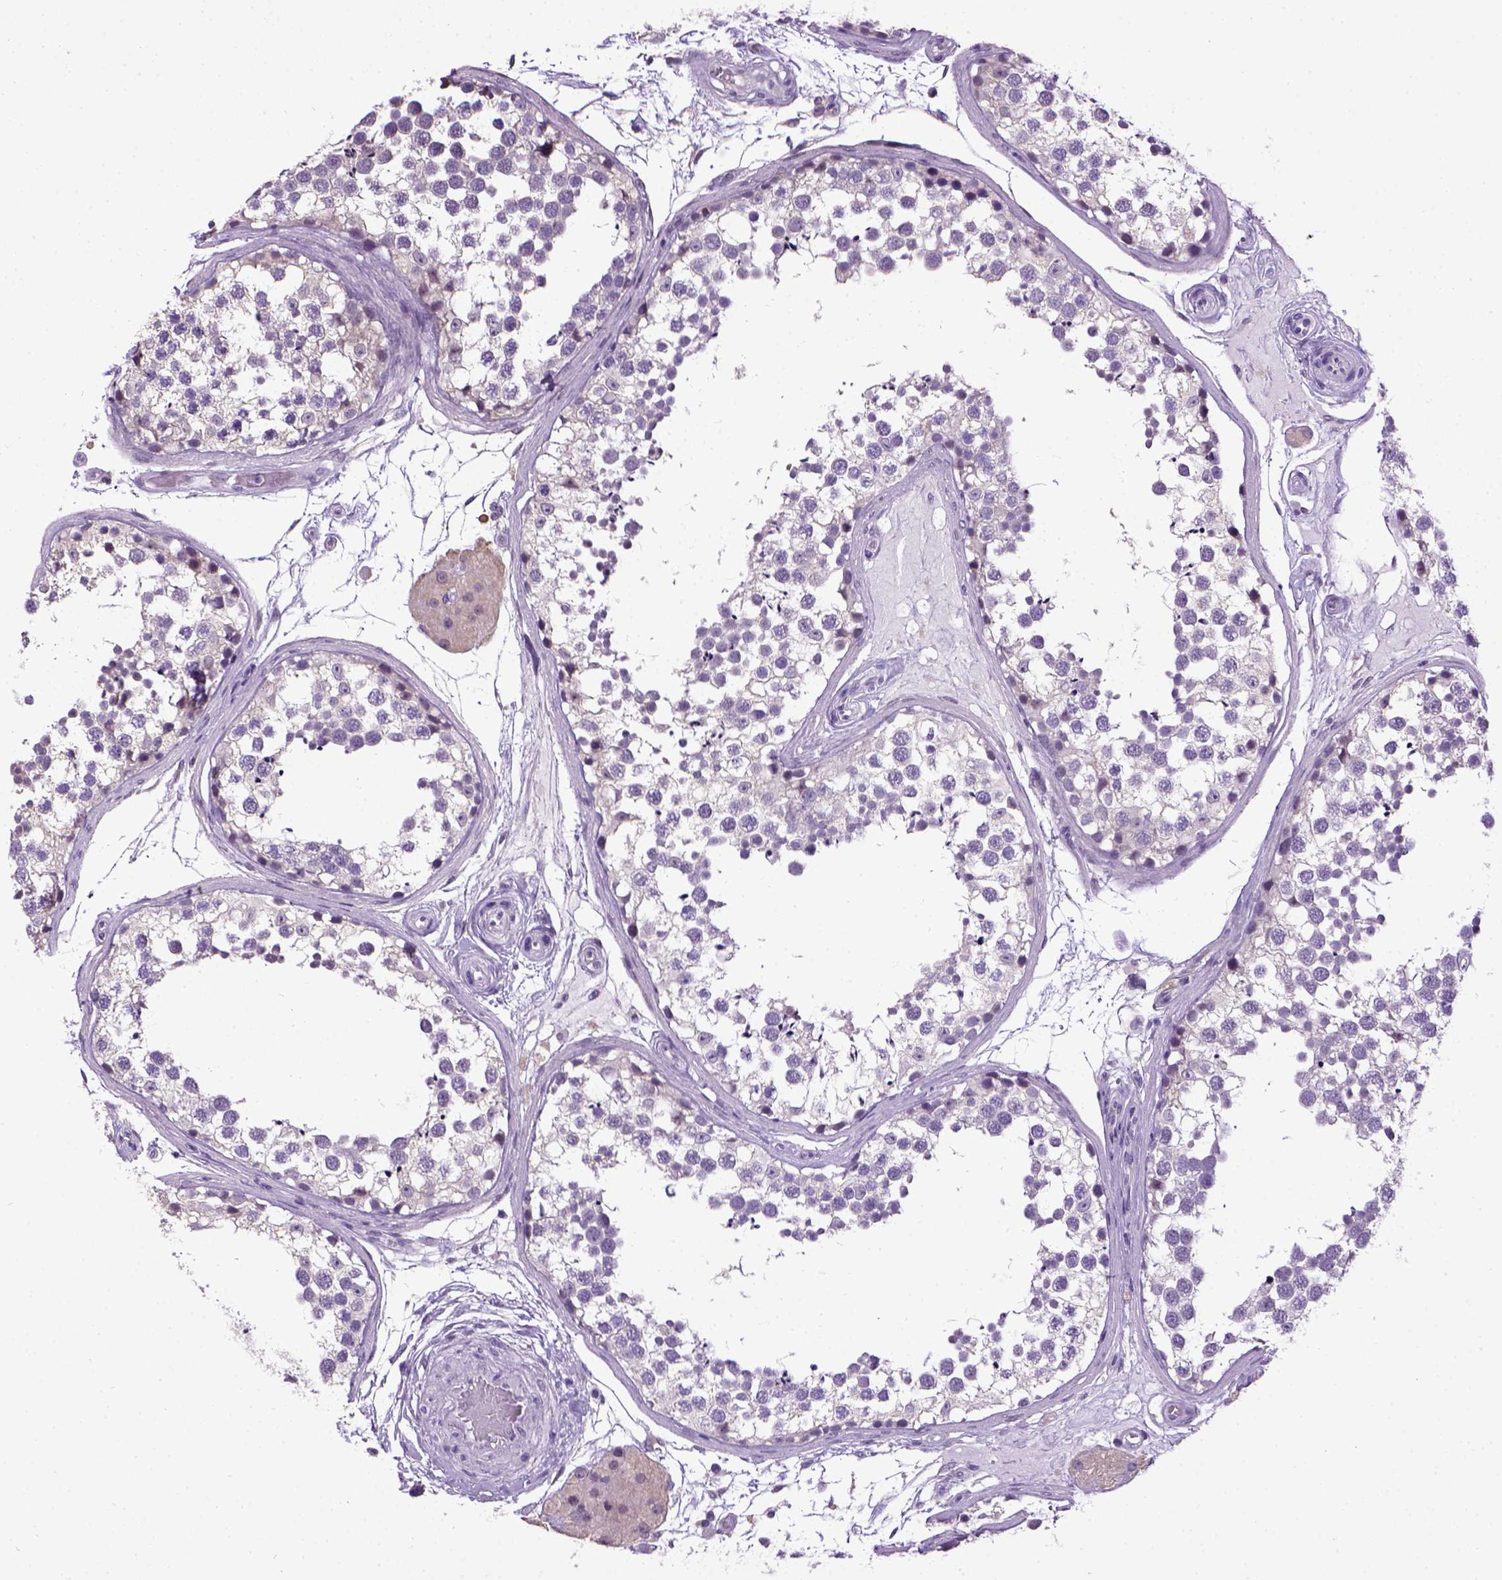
{"staining": {"intensity": "negative", "quantity": "none", "location": "none"}, "tissue": "testis", "cell_type": "Cells in seminiferous ducts", "image_type": "normal", "snomed": [{"axis": "morphology", "description": "Normal tissue, NOS"}, {"axis": "morphology", "description": "Seminoma, NOS"}, {"axis": "topography", "description": "Testis"}], "caption": "Immunohistochemistry of unremarkable testis reveals no staining in cells in seminiferous ducts.", "gene": "CDH1", "patient": {"sex": "male", "age": 65}}